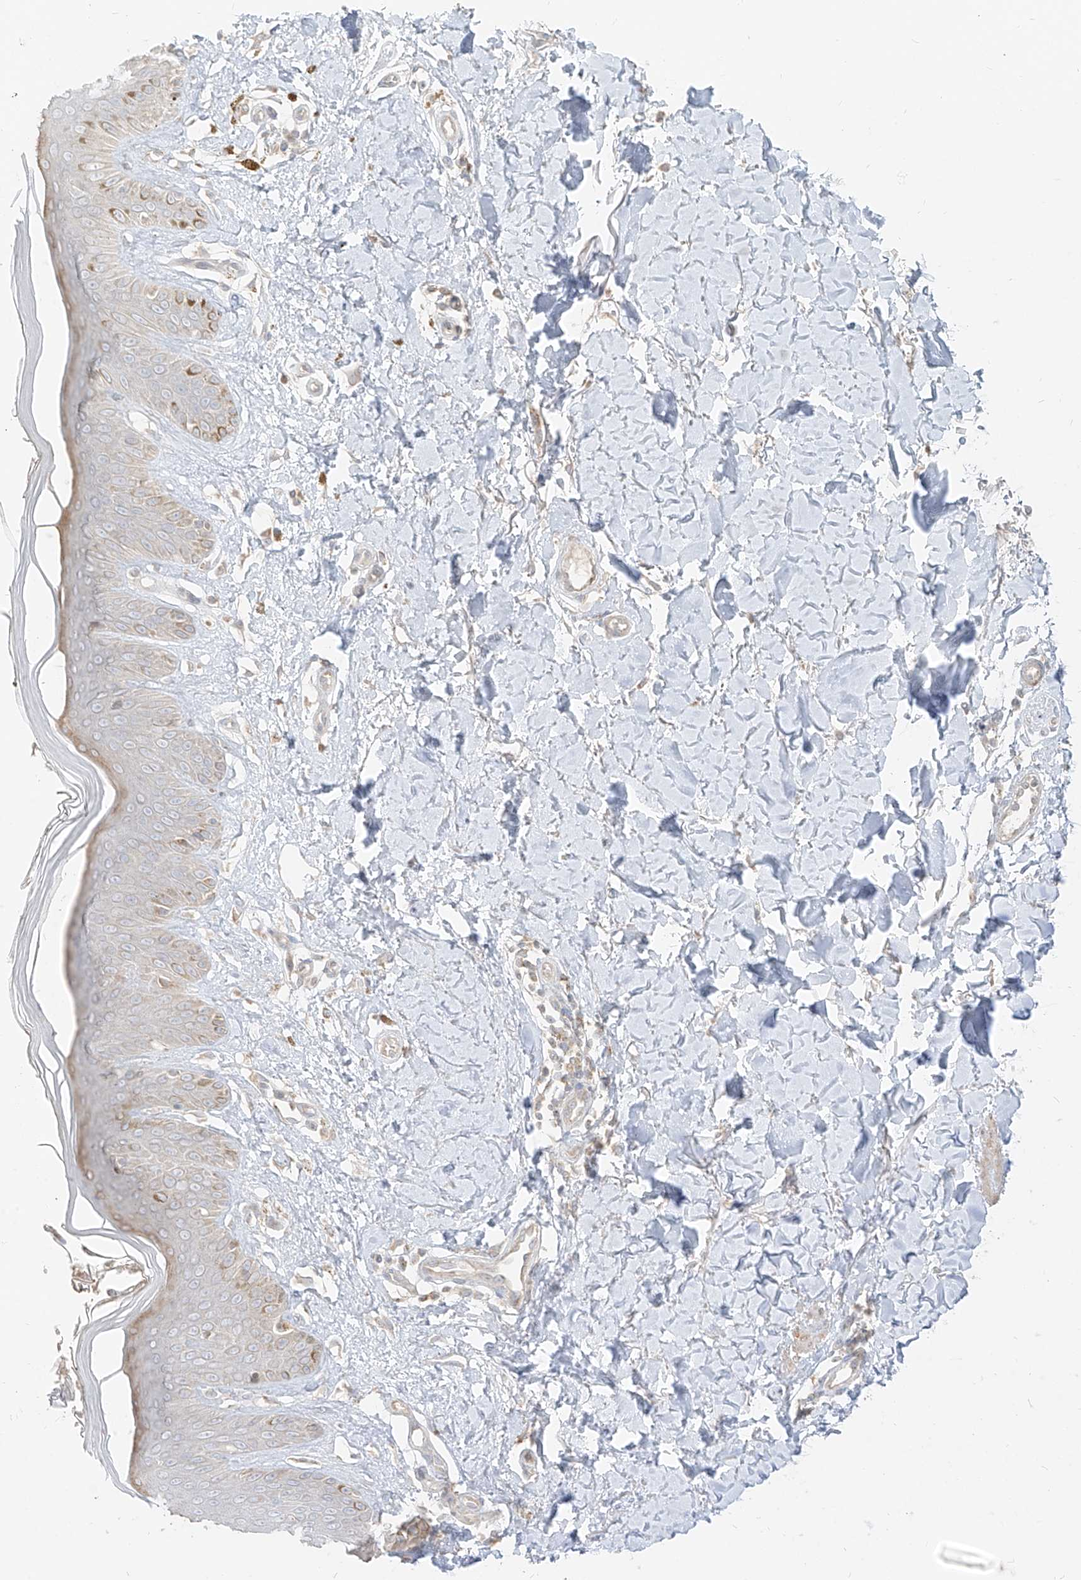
{"staining": {"intensity": "negative", "quantity": "none", "location": "none"}, "tissue": "skin", "cell_type": "Fibroblasts", "image_type": "normal", "snomed": [{"axis": "morphology", "description": "Normal tissue, NOS"}, {"axis": "topography", "description": "Skin"}], "caption": "IHC of unremarkable human skin exhibits no staining in fibroblasts. Nuclei are stained in blue.", "gene": "ZIM3", "patient": {"sex": "female", "age": 64}}